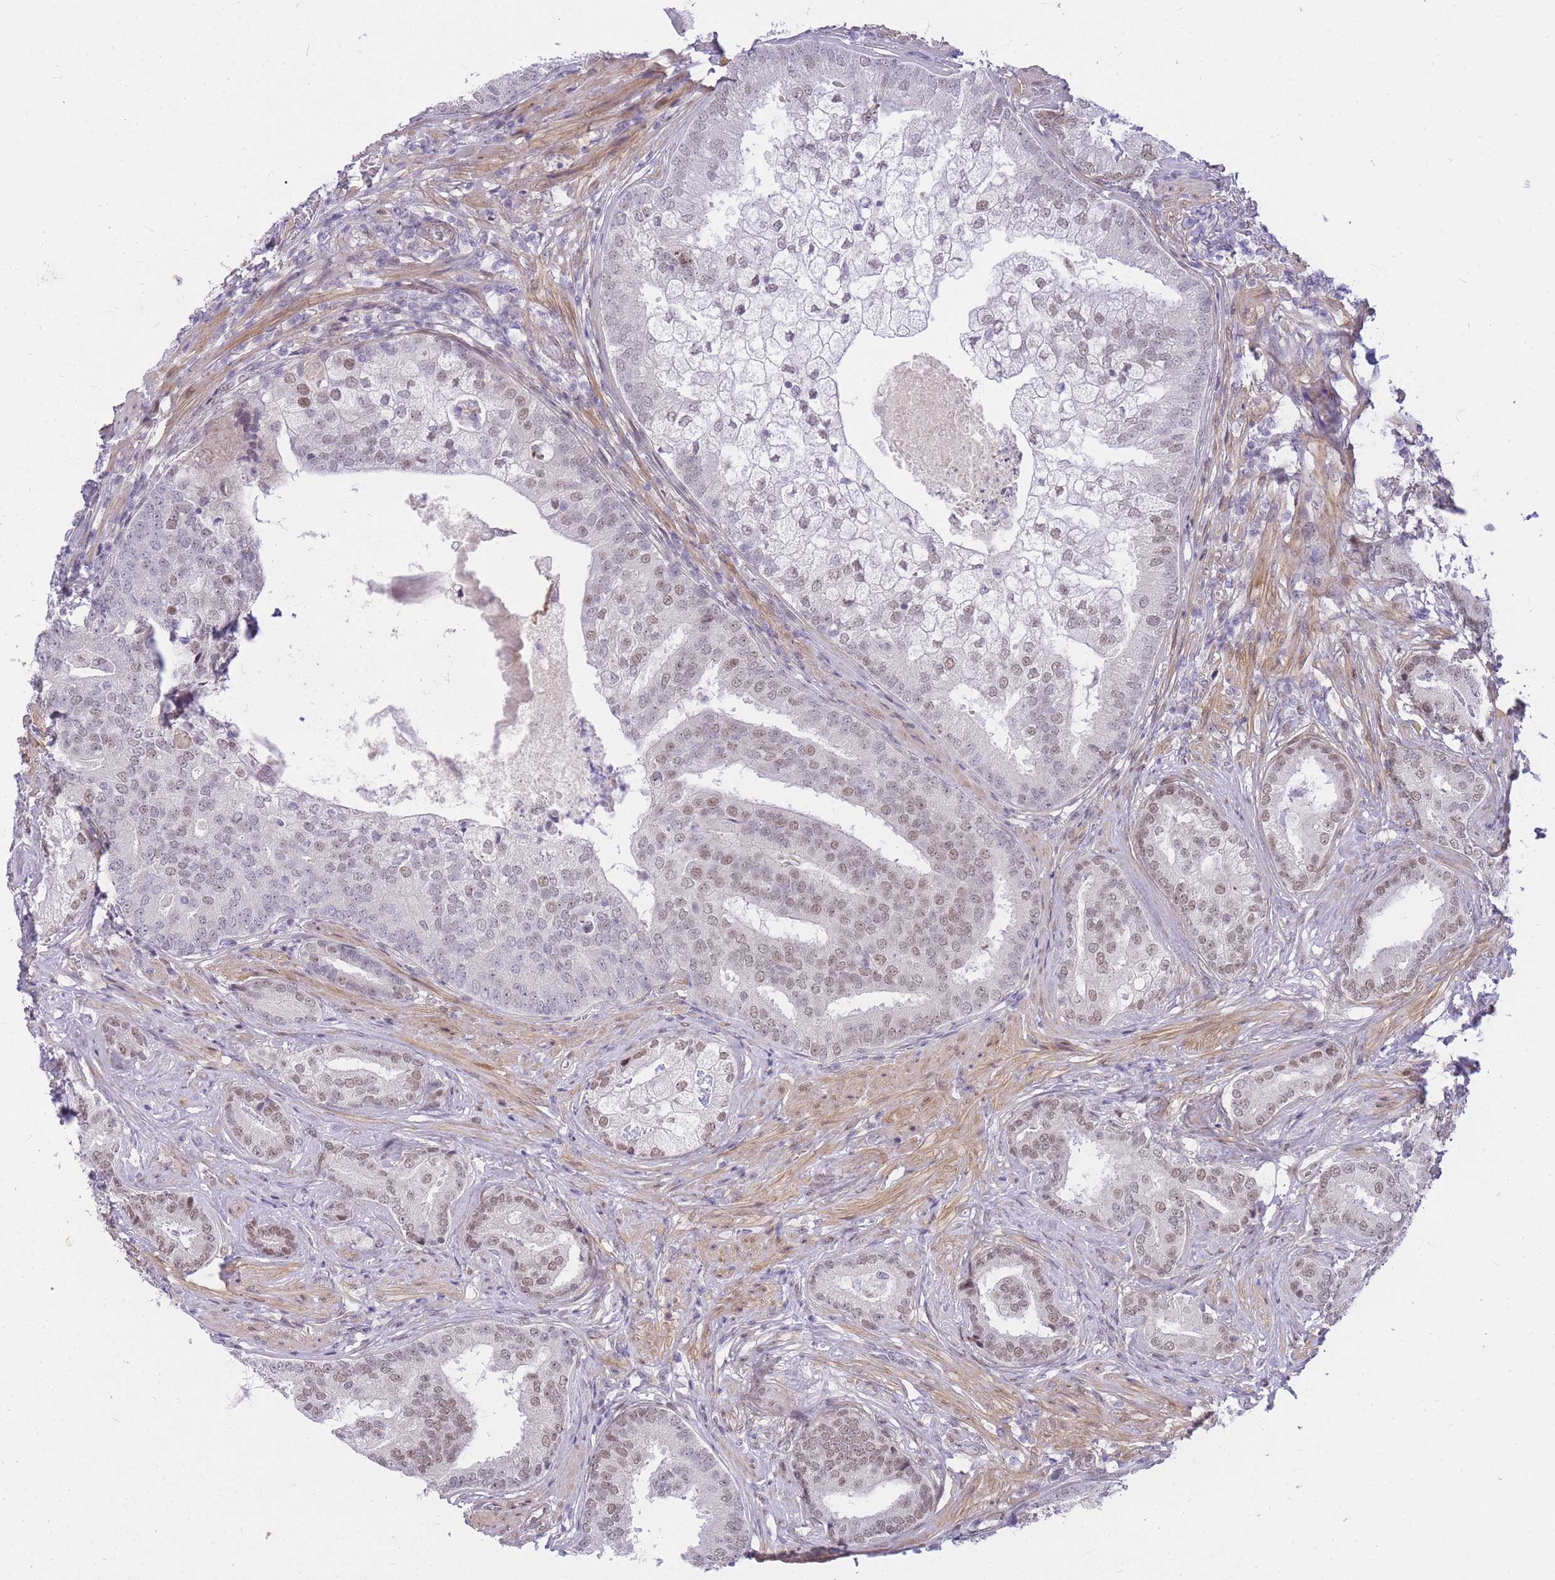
{"staining": {"intensity": "moderate", "quantity": ">75%", "location": "nuclear"}, "tissue": "prostate cancer", "cell_type": "Tumor cells", "image_type": "cancer", "snomed": [{"axis": "morphology", "description": "Adenocarcinoma, High grade"}, {"axis": "topography", "description": "Prostate"}], "caption": "Adenocarcinoma (high-grade) (prostate) was stained to show a protein in brown. There is medium levels of moderate nuclear expression in approximately >75% of tumor cells. The staining was performed using DAB (3,3'-diaminobenzidine), with brown indicating positive protein expression. Nuclei are stained blue with hematoxylin.", "gene": "TLE2", "patient": {"sex": "male", "age": 55}}